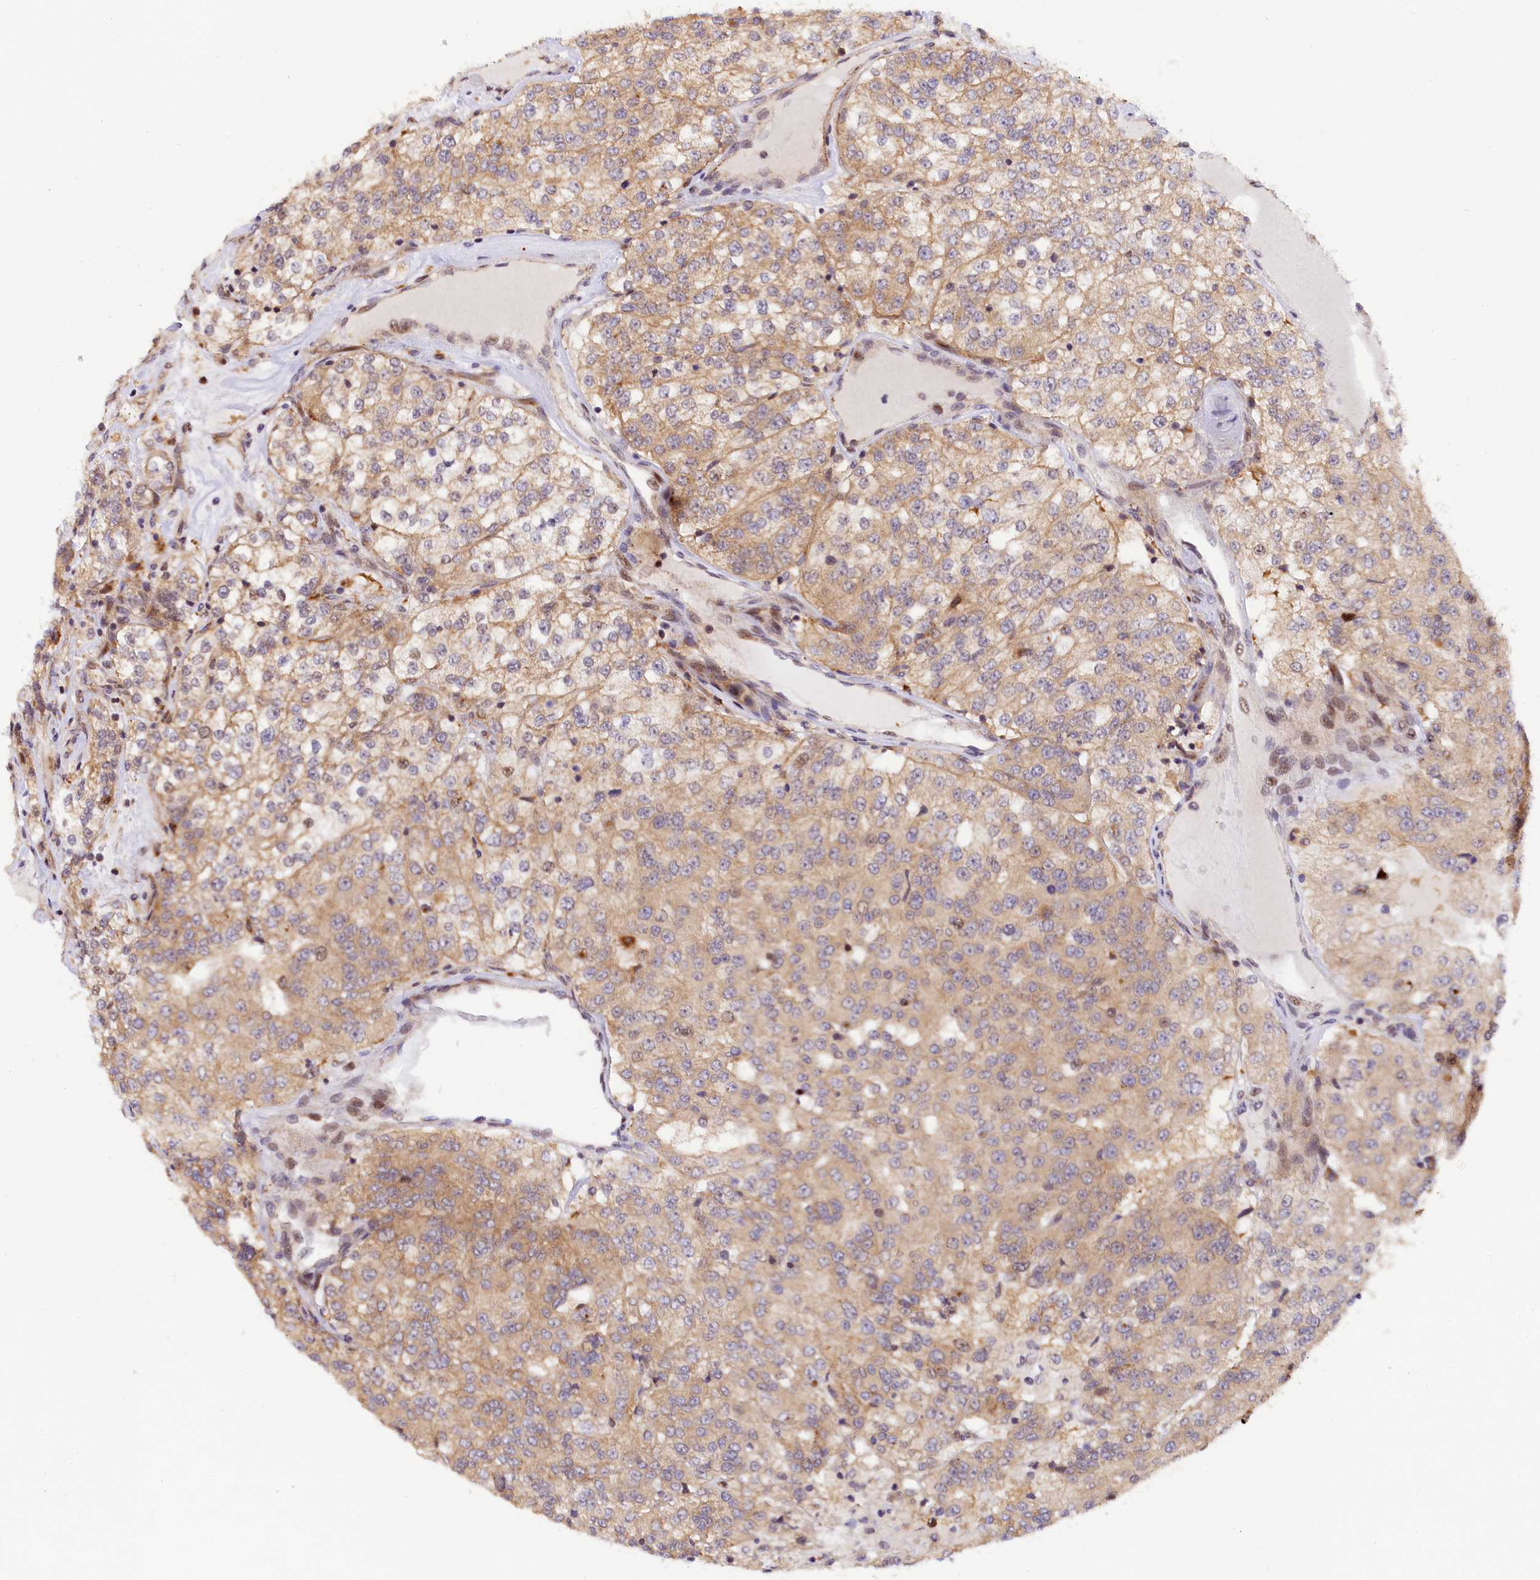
{"staining": {"intensity": "weak", "quantity": ">75%", "location": "cytoplasmic/membranous"}, "tissue": "renal cancer", "cell_type": "Tumor cells", "image_type": "cancer", "snomed": [{"axis": "morphology", "description": "Adenocarcinoma, NOS"}, {"axis": "topography", "description": "Kidney"}], "caption": "An image showing weak cytoplasmic/membranous staining in approximately >75% of tumor cells in renal adenocarcinoma, as visualized by brown immunohistochemical staining.", "gene": "SAMD4A", "patient": {"sex": "female", "age": 63}}